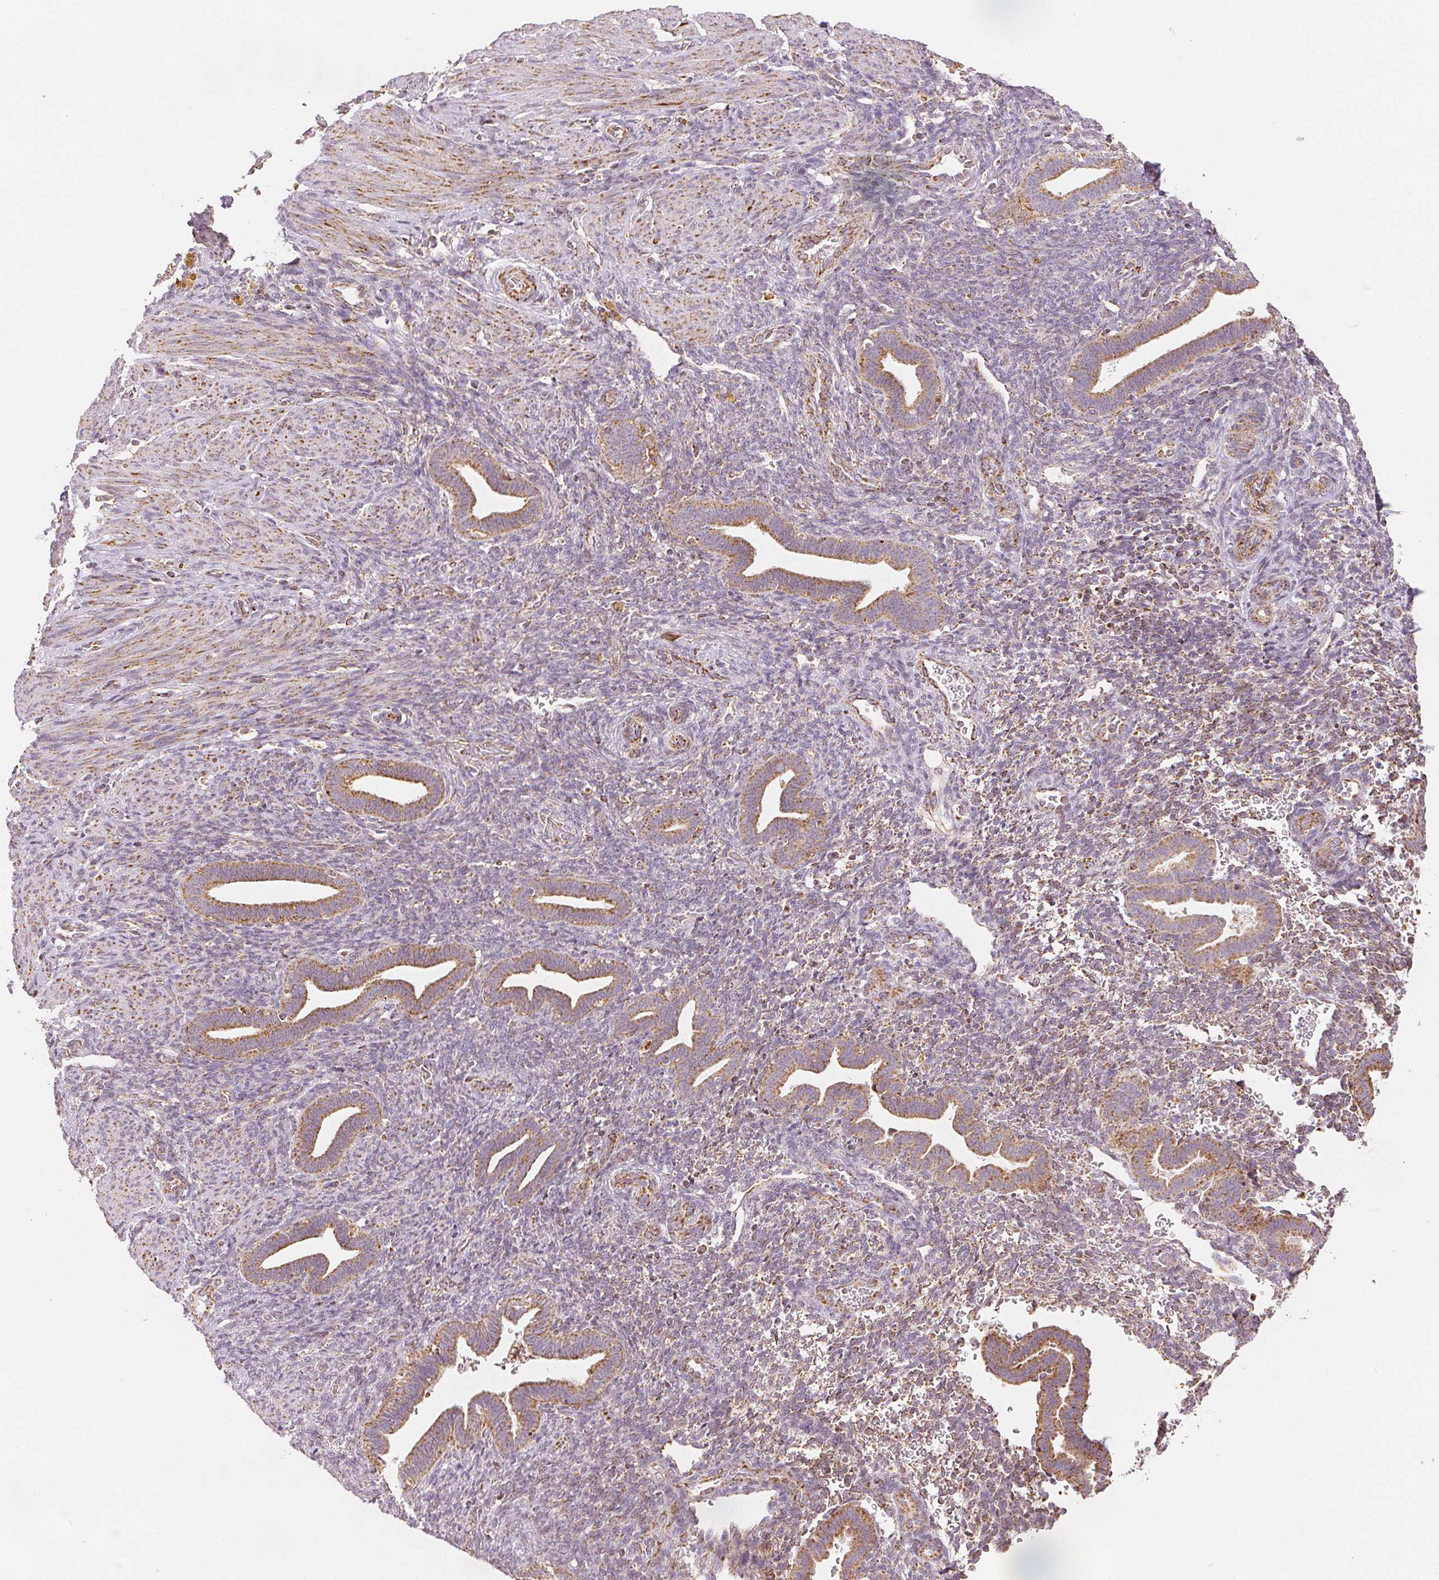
{"staining": {"intensity": "moderate", "quantity": "<25%", "location": "cytoplasmic/membranous"}, "tissue": "endometrium", "cell_type": "Cells in endometrial stroma", "image_type": "normal", "snomed": [{"axis": "morphology", "description": "Normal tissue, NOS"}, {"axis": "topography", "description": "Endometrium"}], "caption": "An IHC micrograph of unremarkable tissue is shown. Protein staining in brown labels moderate cytoplasmic/membranous positivity in endometrium within cells in endometrial stroma. The staining was performed using DAB (3,3'-diaminobenzidine) to visualize the protein expression in brown, while the nuclei were stained in blue with hematoxylin (Magnification: 20x).", "gene": "SDHB", "patient": {"sex": "female", "age": 34}}